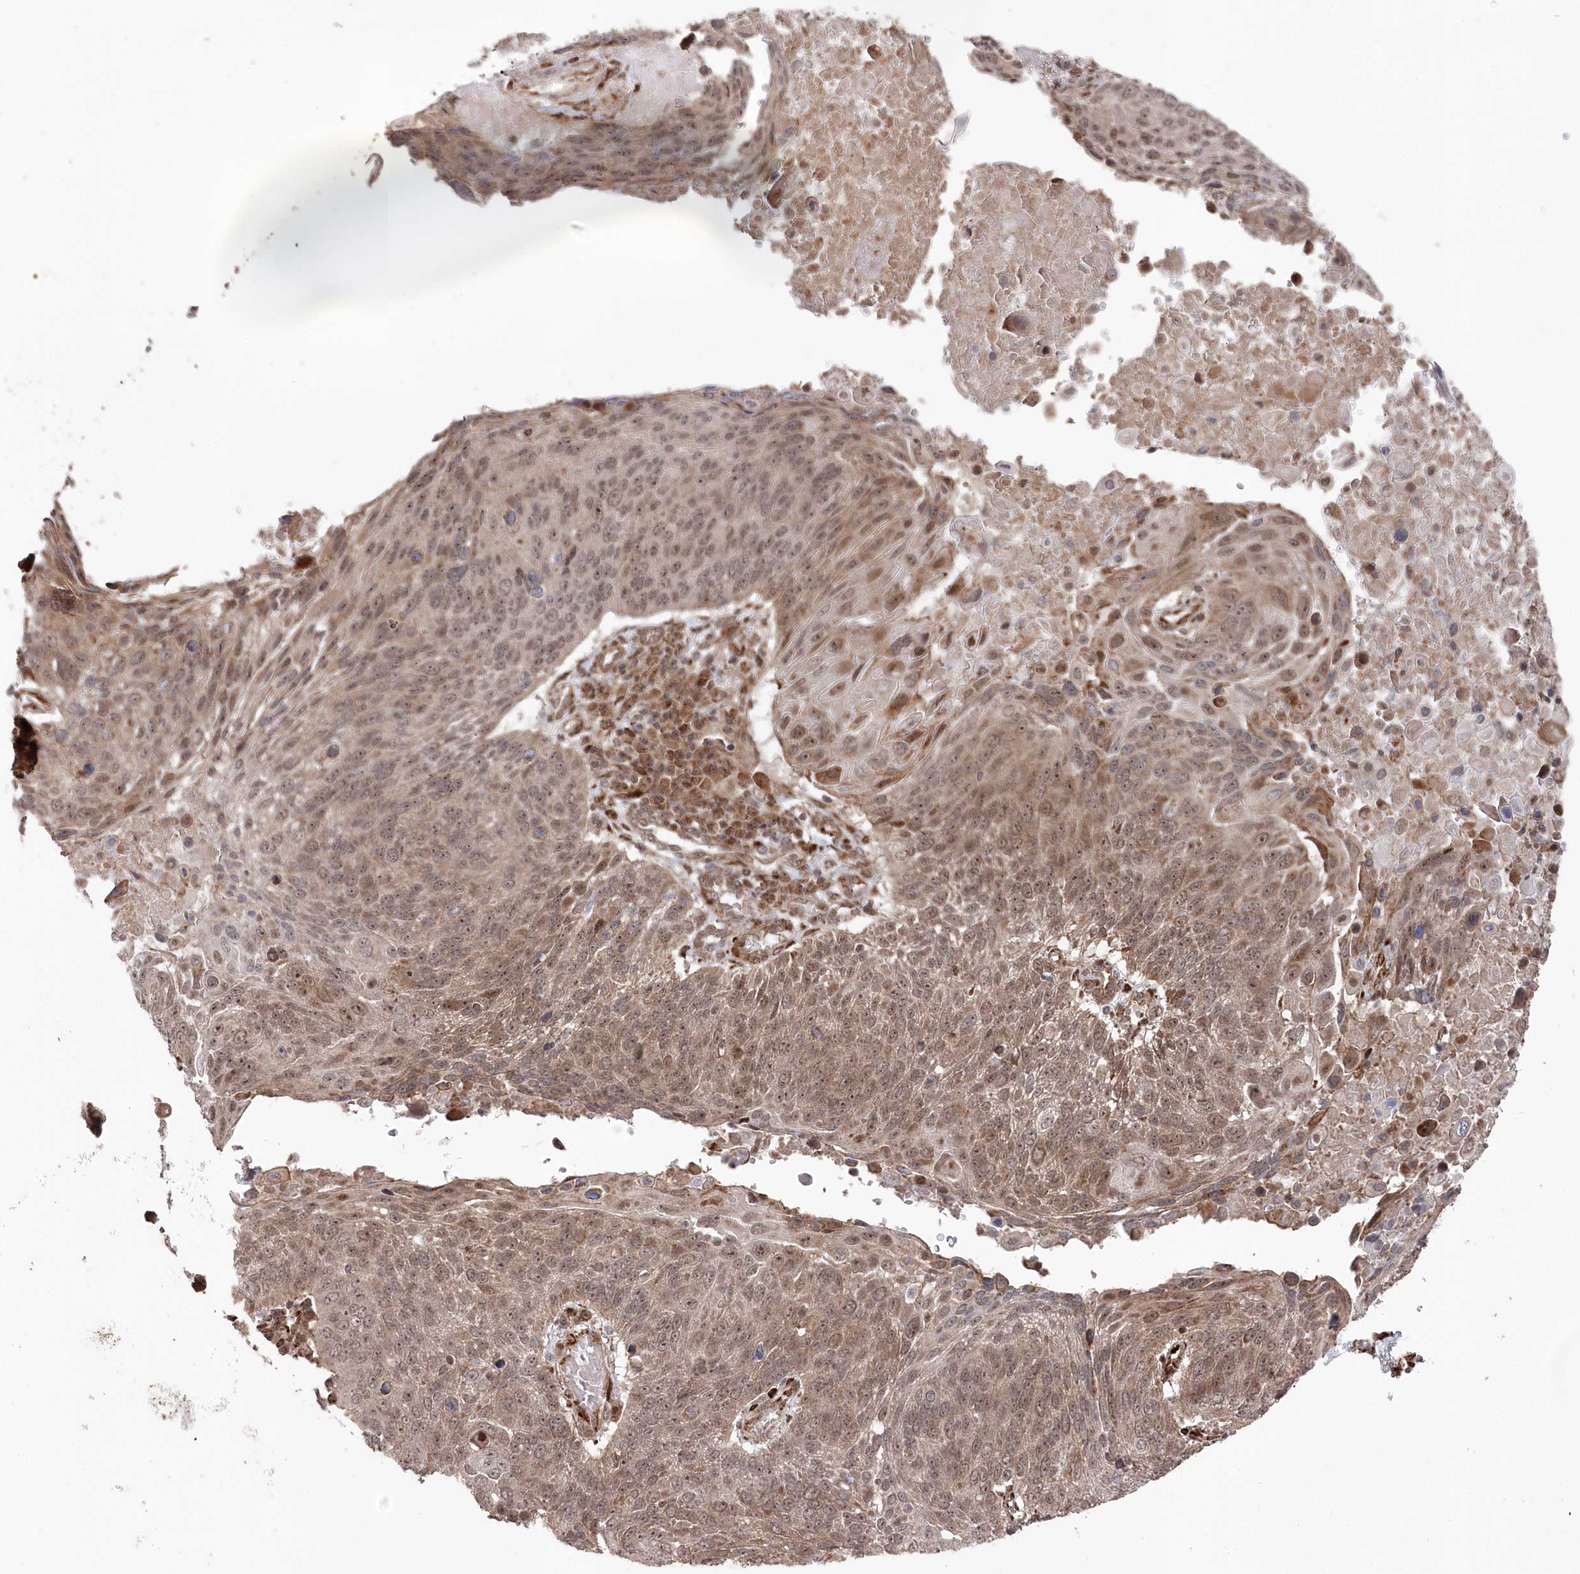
{"staining": {"intensity": "moderate", "quantity": ">75%", "location": "cytoplasmic/membranous,nuclear"}, "tissue": "lung cancer", "cell_type": "Tumor cells", "image_type": "cancer", "snomed": [{"axis": "morphology", "description": "Squamous cell carcinoma, NOS"}, {"axis": "topography", "description": "Lung"}], "caption": "Immunohistochemical staining of lung cancer (squamous cell carcinoma) reveals moderate cytoplasmic/membranous and nuclear protein expression in about >75% of tumor cells.", "gene": "POLR3A", "patient": {"sex": "male", "age": 66}}